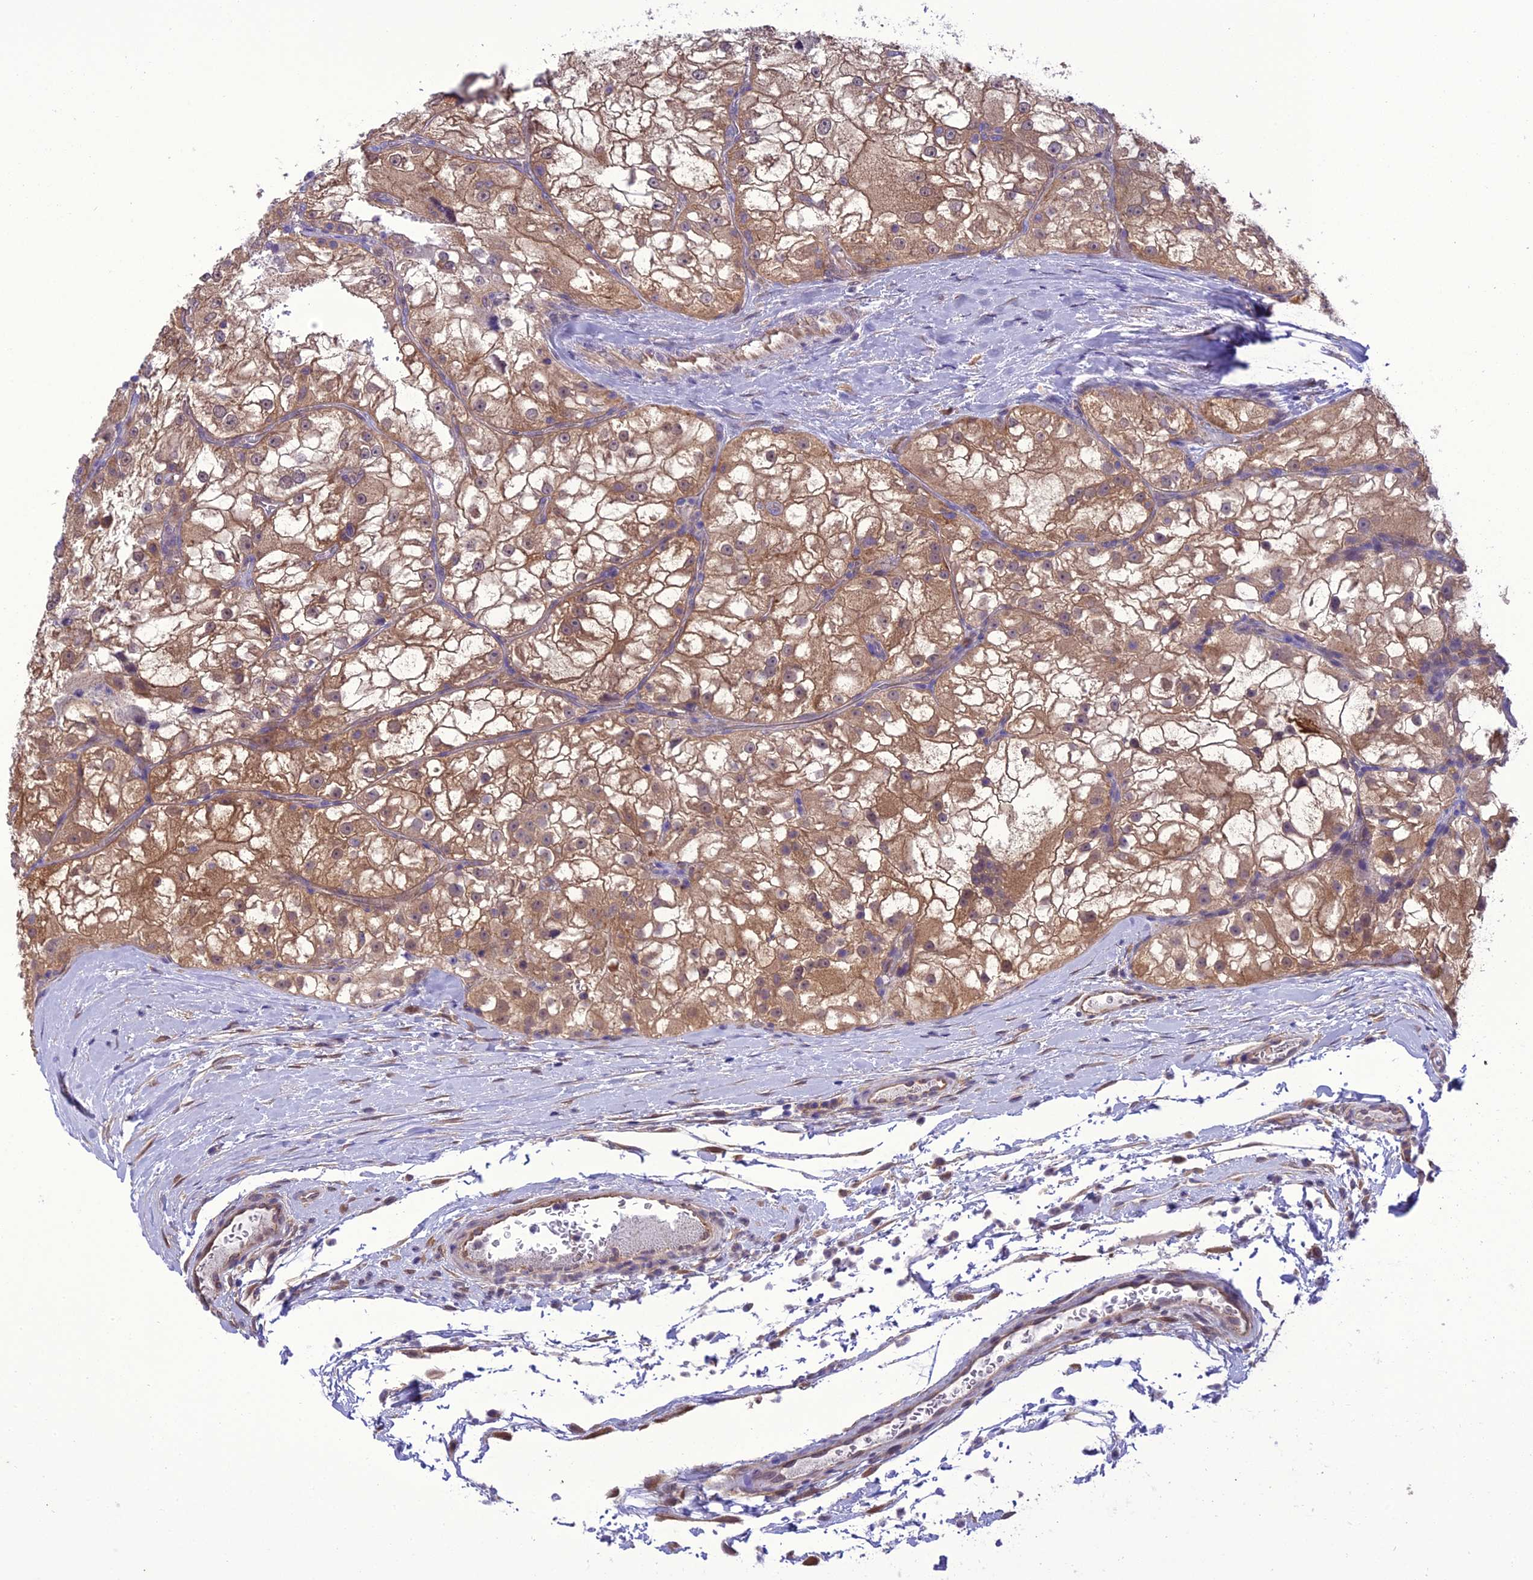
{"staining": {"intensity": "moderate", "quantity": ">75%", "location": "cytoplasmic/membranous"}, "tissue": "renal cancer", "cell_type": "Tumor cells", "image_type": "cancer", "snomed": [{"axis": "morphology", "description": "Adenocarcinoma, NOS"}, {"axis": "topography", "description": "Kidney"}], "caption": "Immunohistochemistry (IHC) of human renal cancer (adenocarcinoma) shows medium levels of moderate cytoplasmic/membranous expression in about >75% of tumor cells.", "gene": "BORCS6", "patient": {"sex": "female", "age": 72}}